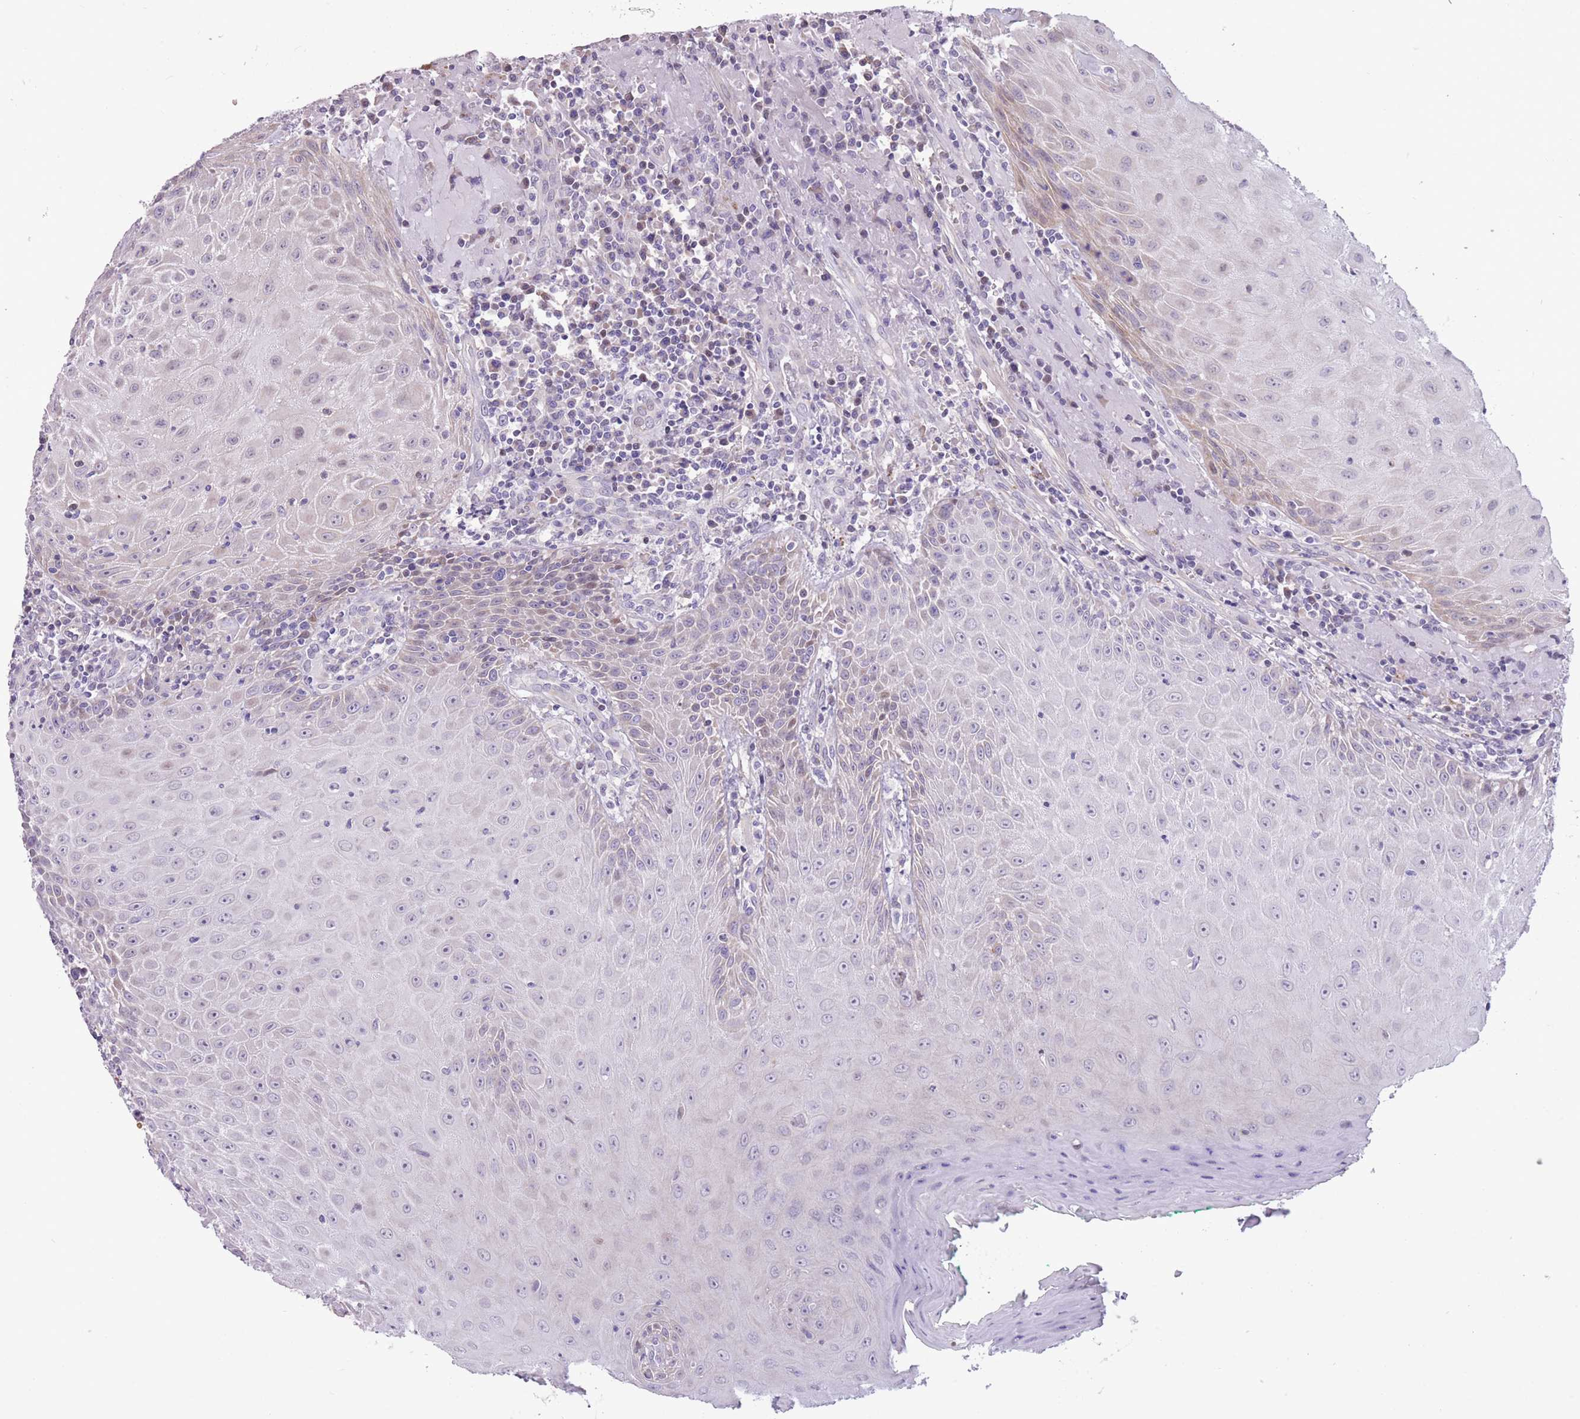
{"staining": {"intensity": "negative", "quantity": "none", "location": "none"}, "tissue": "head and neck cancer", "cell_type": "Tumor cells", "image_type": "cancer", "snomed": [{"axis": "morphology", "description": "Normal tissue, NOS"}, {"axis": "morphology", "description": "Squamous cell carcinoma, NOS"}, {"axis": "topography", "description": "Oral tissue"}, {"axis": "topography", "description": "Head-Neck"}], "caption": "A high-resolution histopathology image shows IHC staining of head and neck cancer (squamous cell carcinoma), which demonstrates no significant staining in tumor cells.", "gene": "WDR70", "patient": {"sex": "female", "age": 70}}